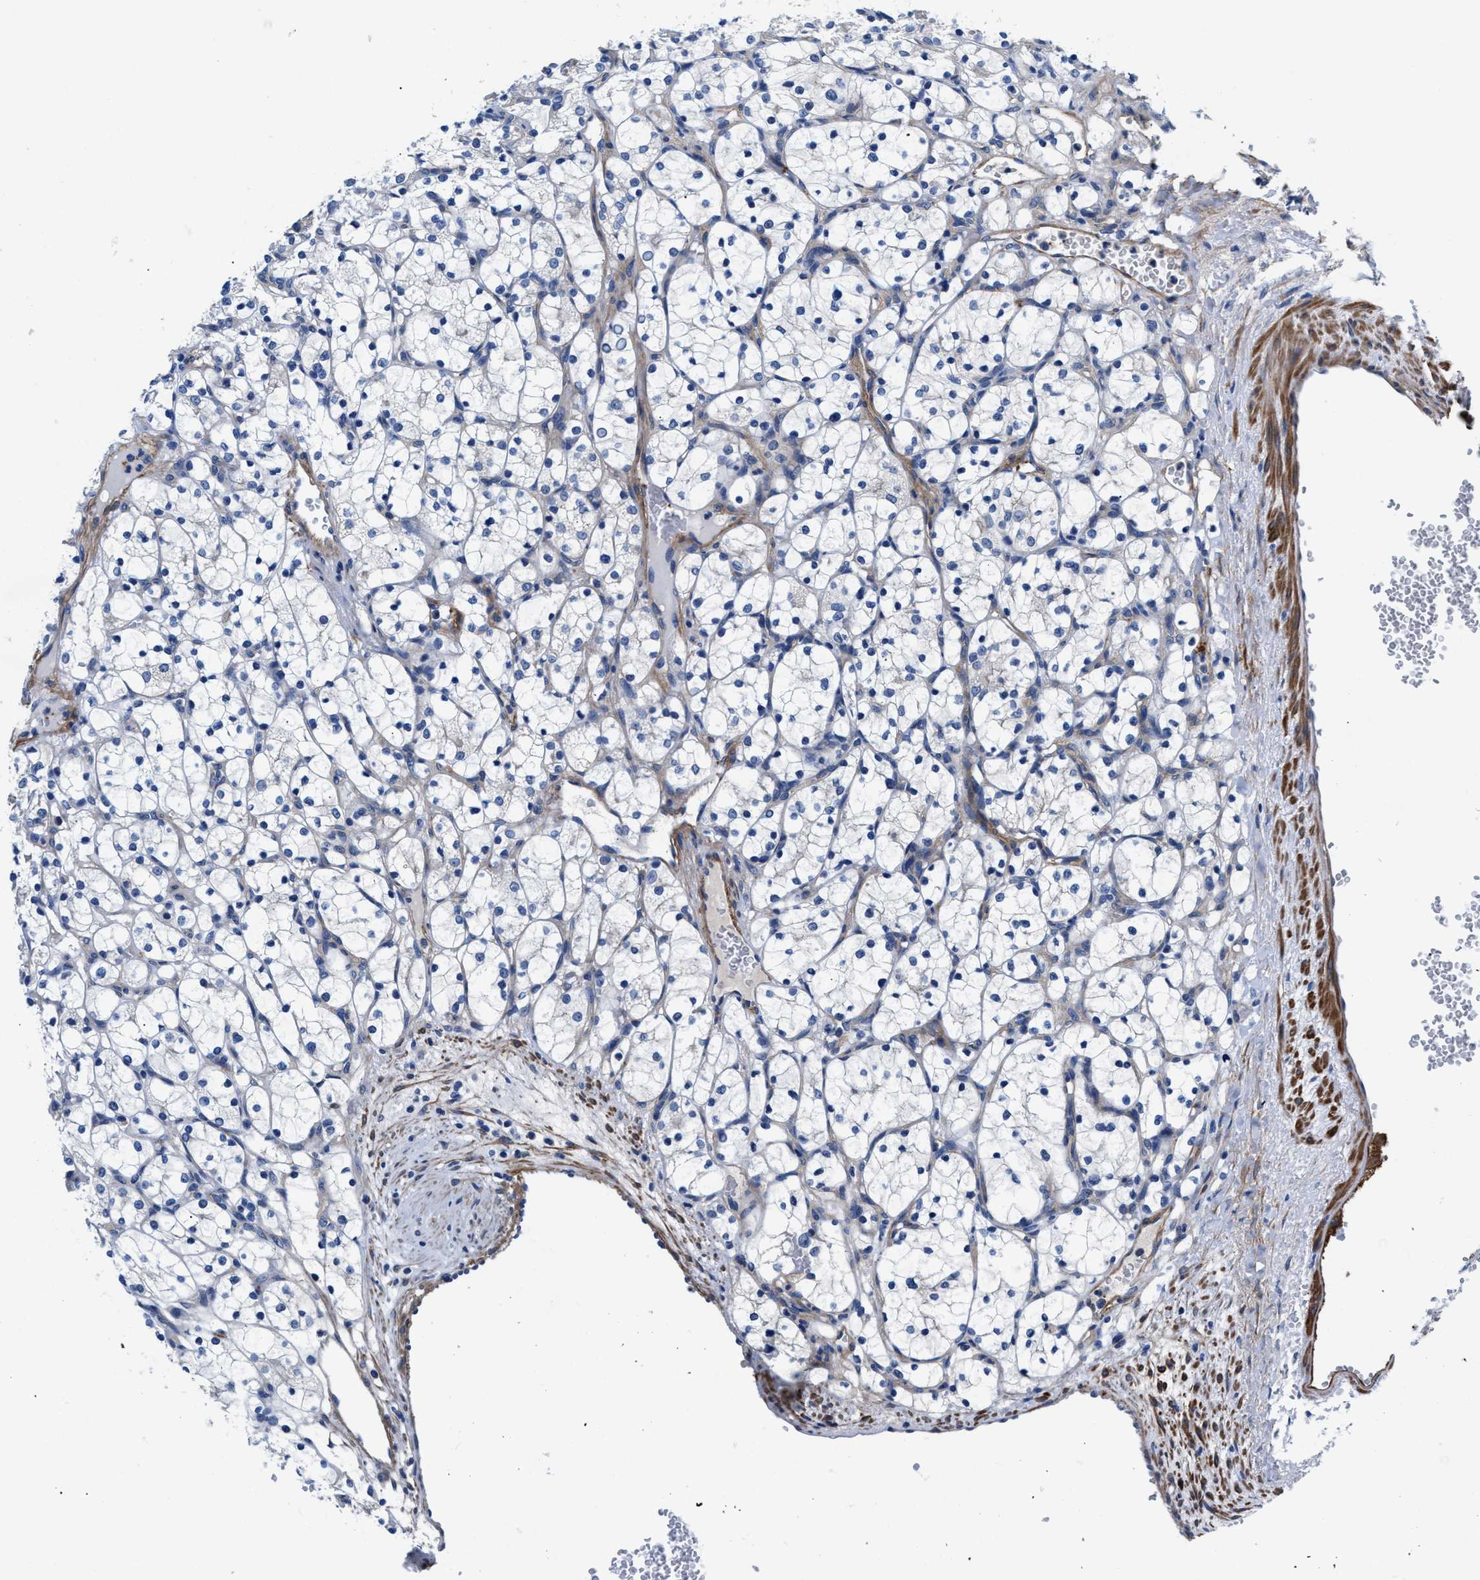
{"staining": {"intensity": "negative", "quantity": "none", "location": "none"}, "tissue": "renal cancer", "cell_type": "Tumor cells", "image_type": "cancer", "snomed": [{"axis": "morphology", "description": "Adenocarcinoma, NOS"}, {"axis": "topography", "description": "Kidney"}], "caption": "DAB (3,3'-diaminobenzidine) immunohistochemical staining of renal adenocarcinoma displays no significant positivity in tumor cells.", "gene": "PARG", "patient": {"sex": "female", "age": 69}}